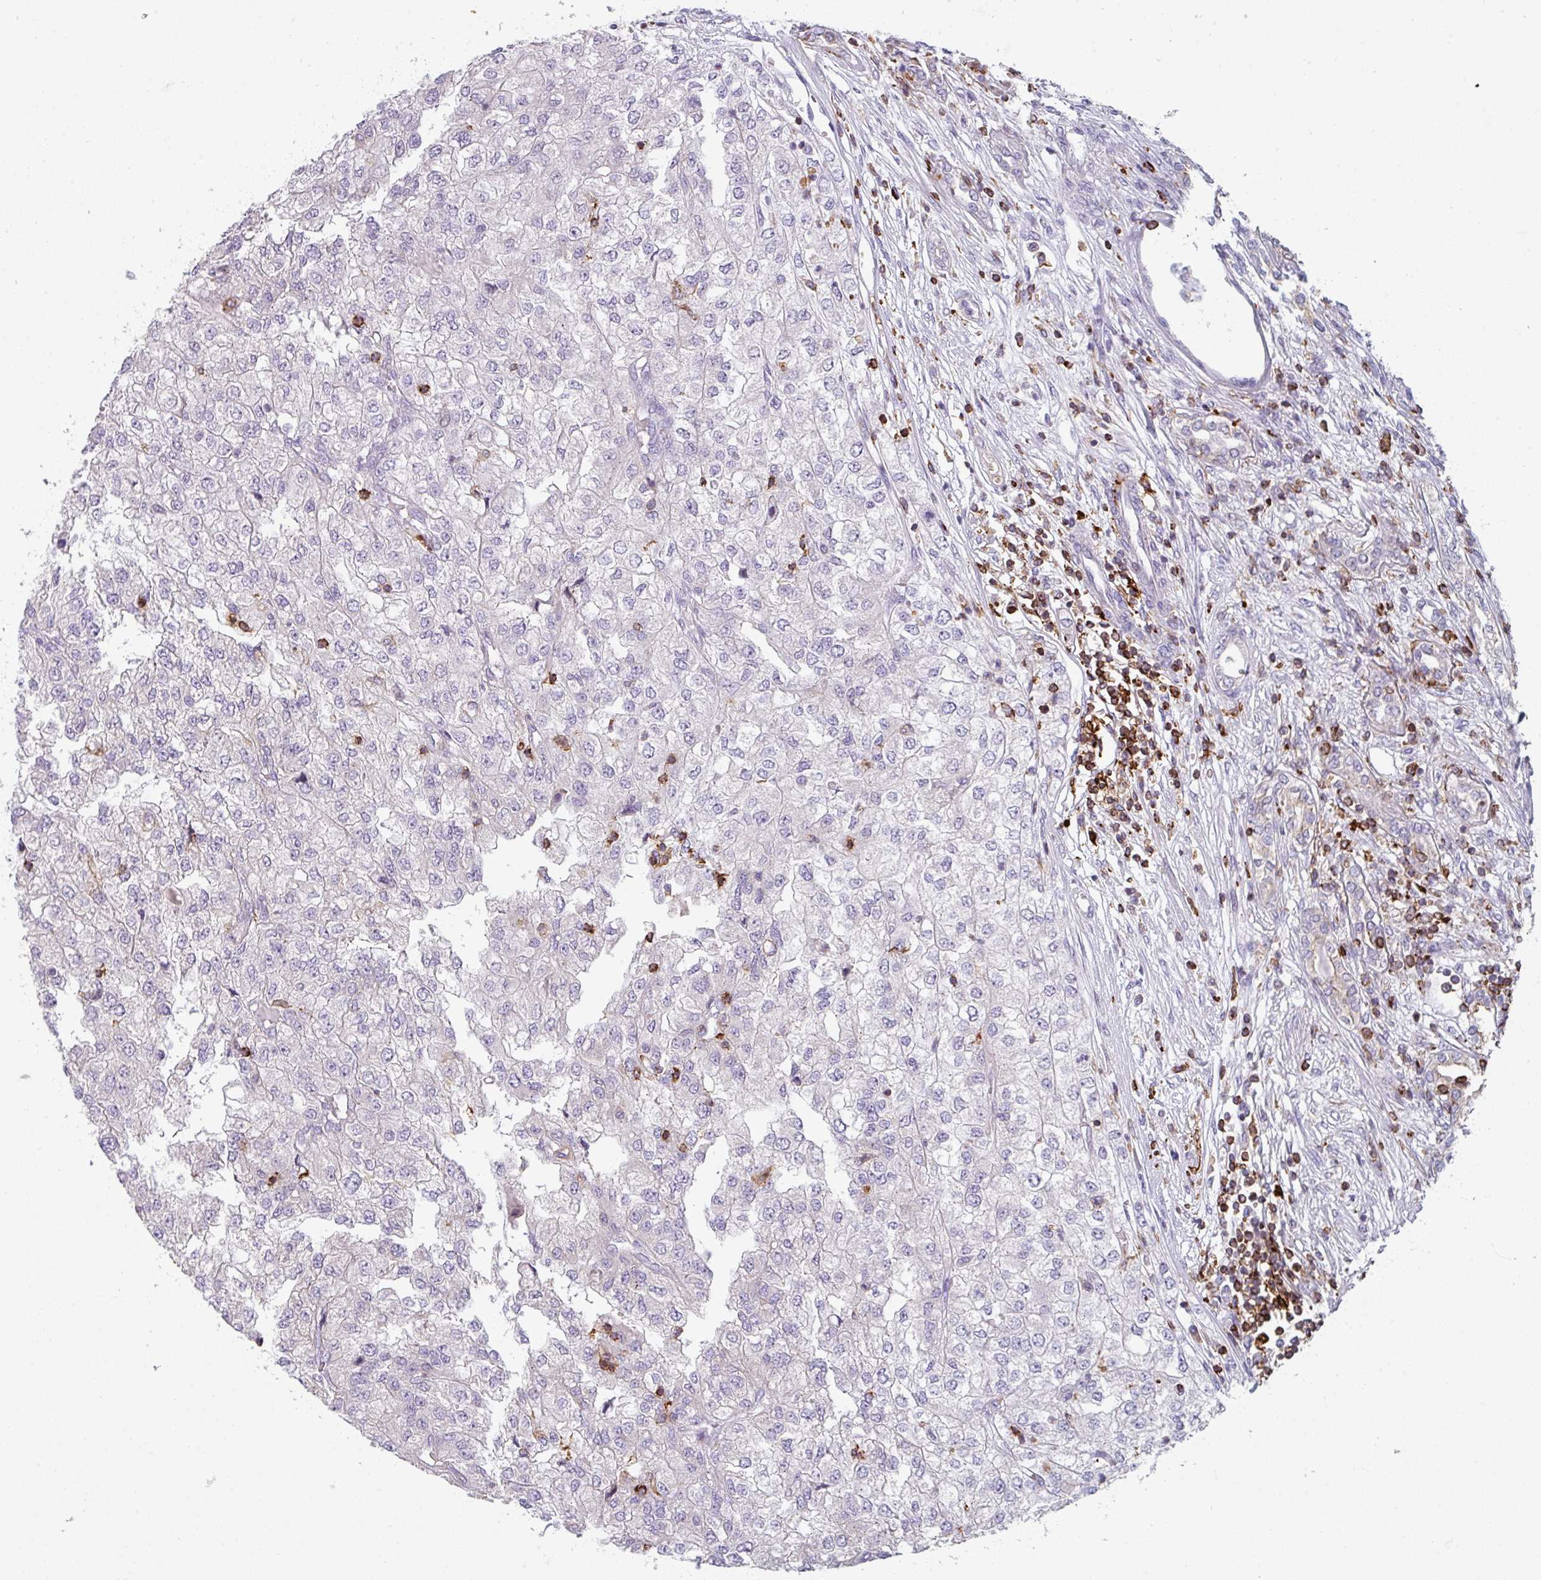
{"staining": {"intensity": "negative", "quantity": "none", "location": "none"}, "tissue": "renal cancer", "cell_type": "Tumor cells", "image_type": "cancer", "snomed": [{"axis": "morphology", "description": "Adenocarcinoma, NOS"}, {"axis": "topography", "description": "Kidney"}], "caption": "Tumor cells show no significant staining in renal cancer.", "gene": "NEDD9", "patient": {"sex": "female", "age": 54}}